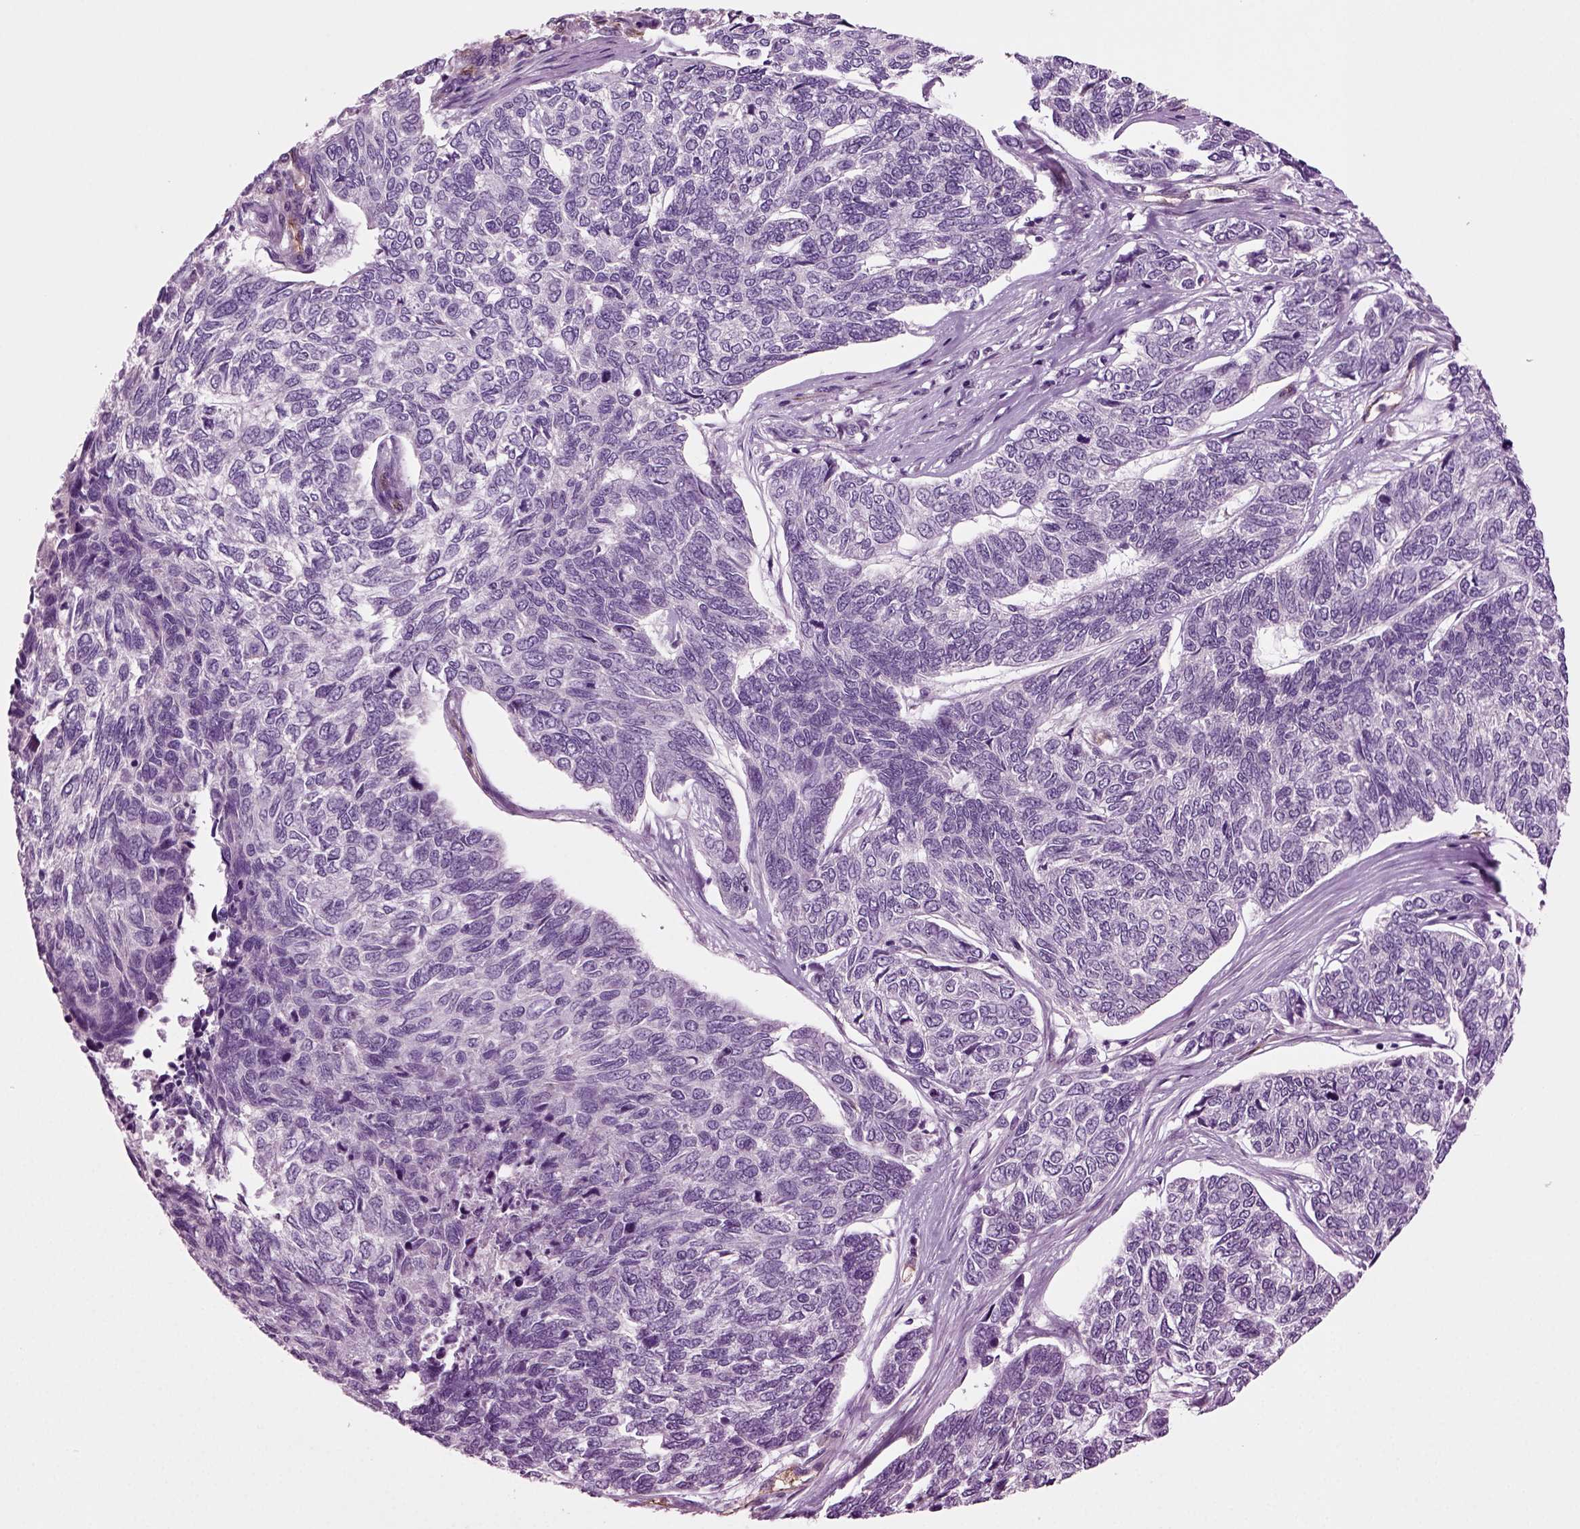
{"staining": {"intensity": "negative", "quantity": "none", "location": "none"}, "tissue": "skin cancer", "cell_type": "Tumor cells", "image_type": "cancer", "snomed": [{"axis": "morphology", "description": "Basal cell carcinoma"}, {"axis": "topography", "description": "Skin"}], "caption": "A high-resolution histopathology image shows immunohistochemistry (IHC) staining of skin cancer (basal cell carcinoma), which exhibits no significant staining in tumor cells.", "gene": "COL9A2", "patient": {"sex": "female", "age": 65}}